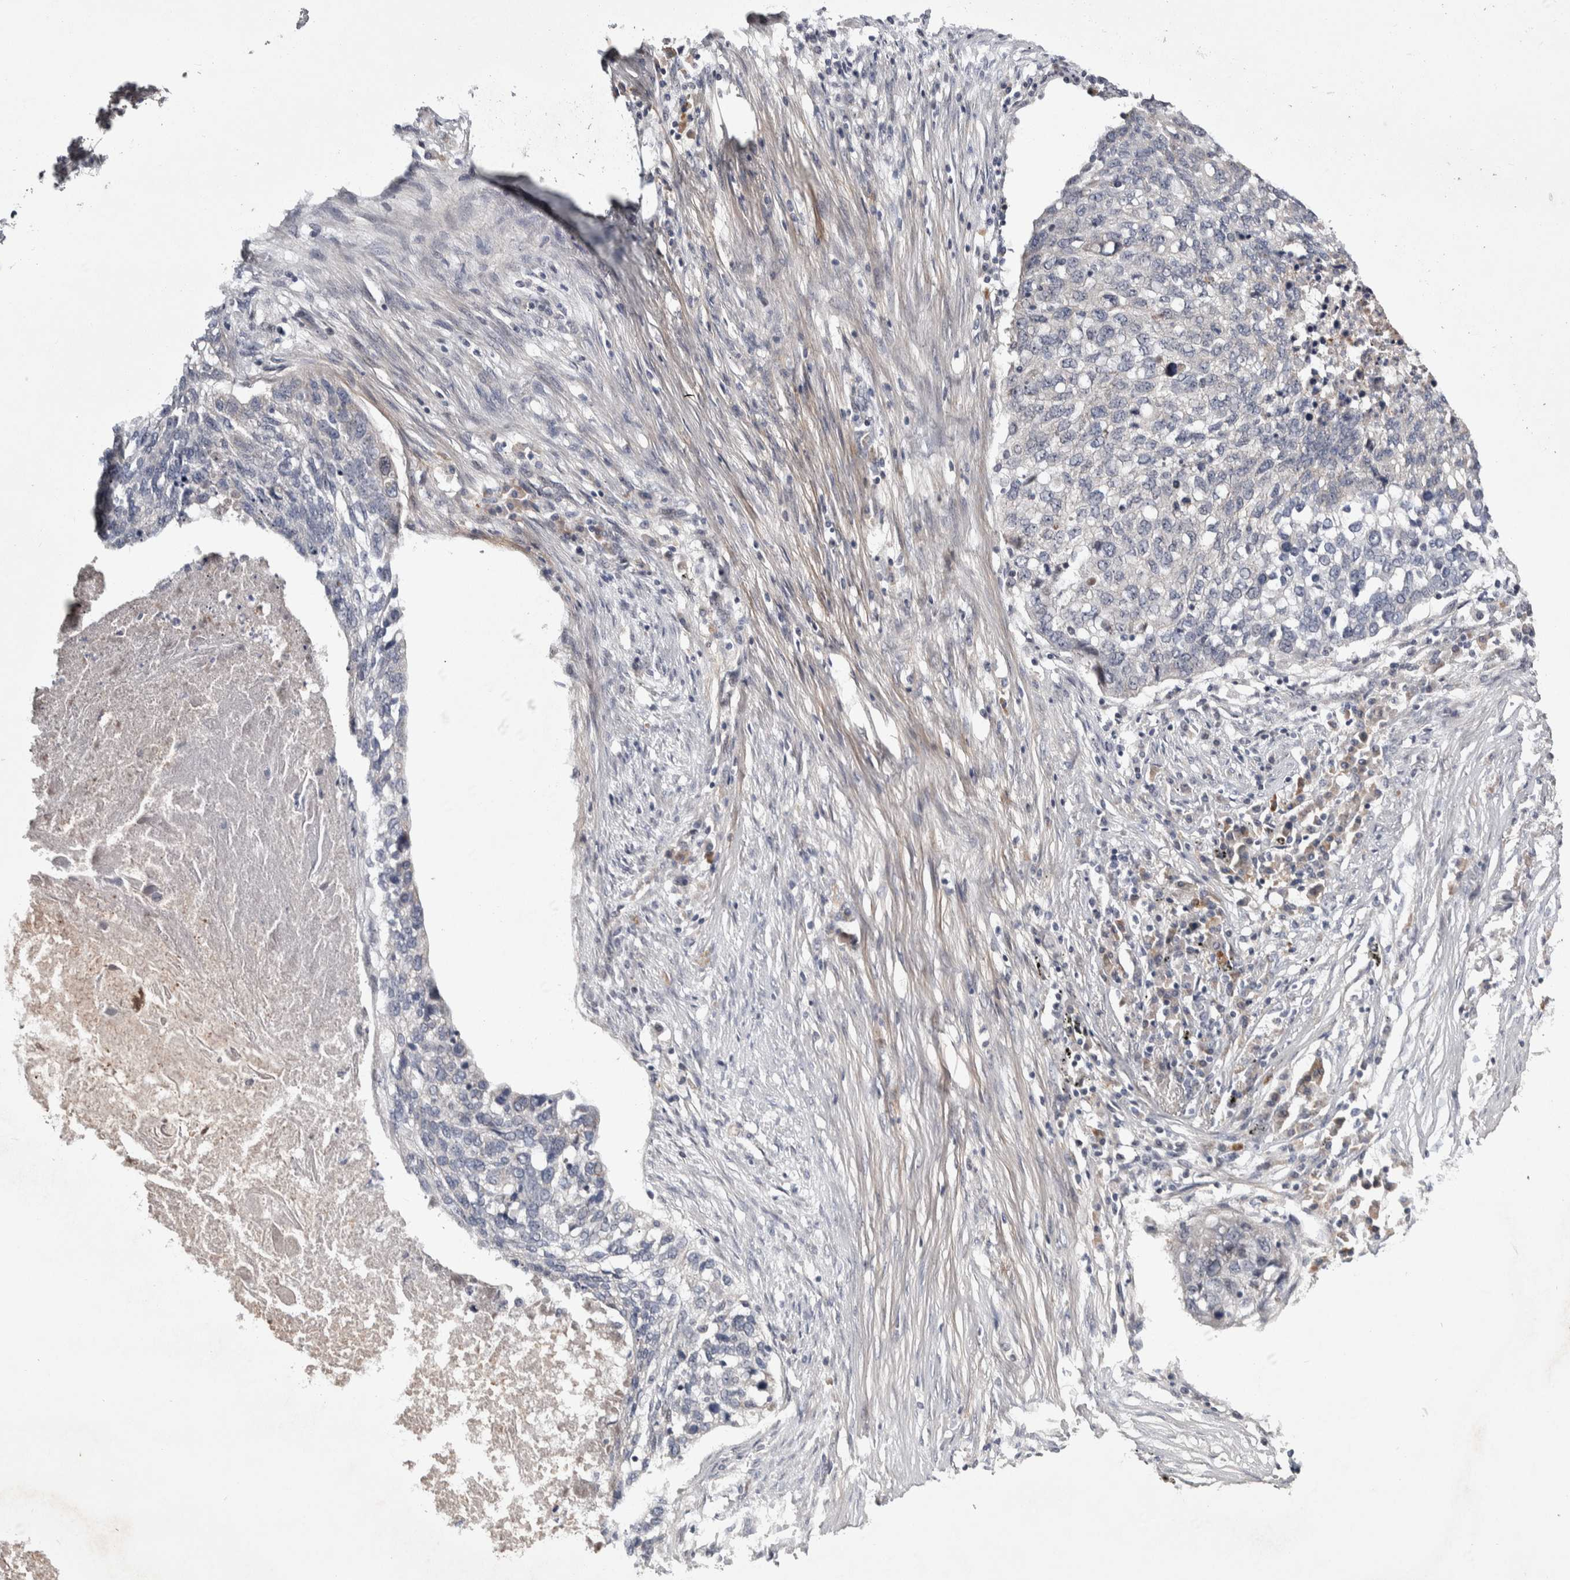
{"staining": {"intensity": "negative", "quantity": "none", "location": "none"}, "tissue": "lung cancer", "cell_type": "Tumor cells", "image_type": "cancer", "snomed": [{"axis": "morphology", "description": "Squamous cell carcinoma, NOS"}, {"axis": "topography", "description": "Lung"}], "caption": "Immunohistochemical staining of human lung cancer (squamous cell carcinoma) reveals no significant staining in tumor cells.", "gene": "ASPN", "patient": {"sex": "female", "age": 63}}